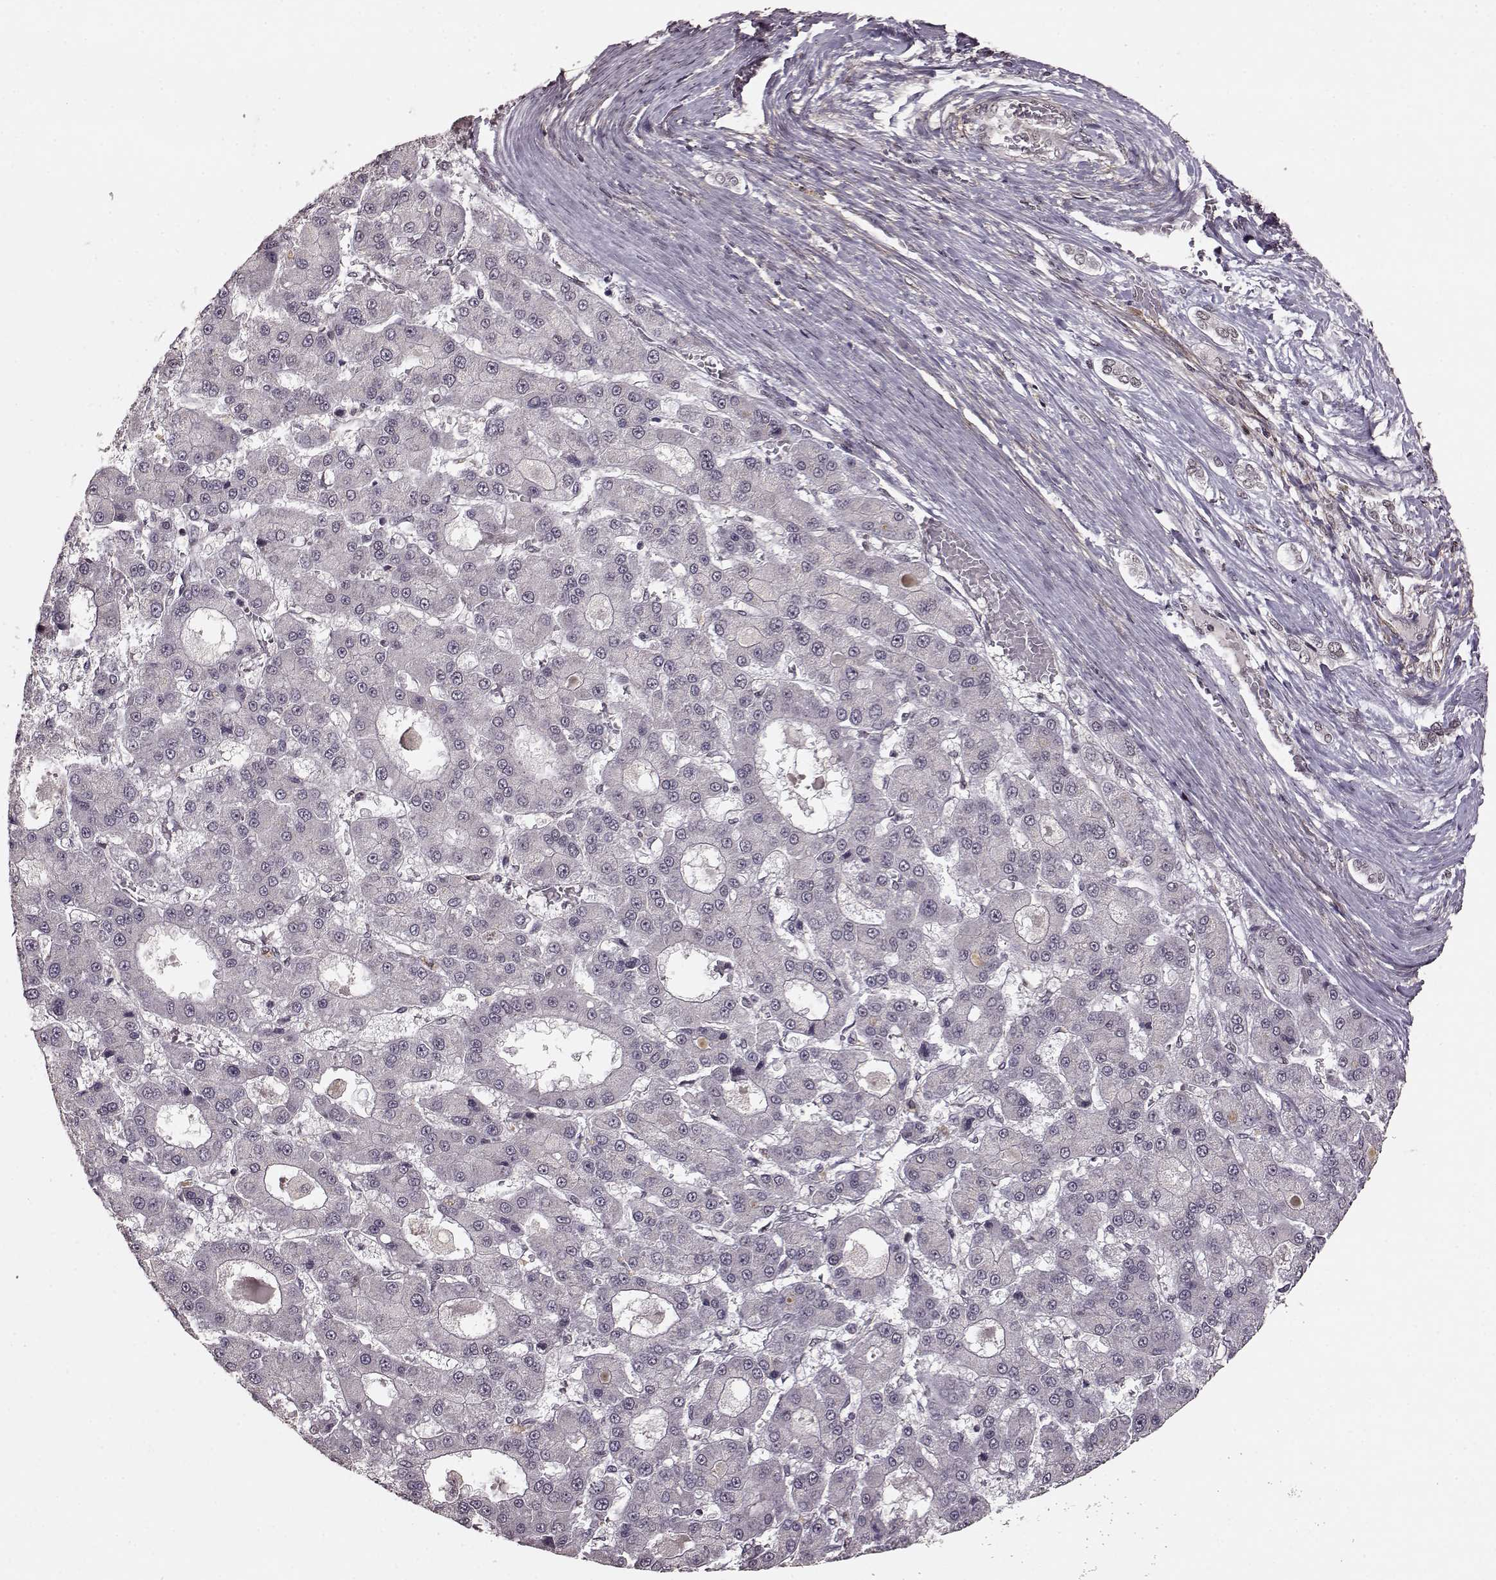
{"staining": {"intensity": "negative", "quantity": "none", "location": "none"}, "tissue": "liver cancer", "cell_type": "Tumor cells", "image_type": "cancer", "snomed": [{"axis": "morphology", "description": "Carcinoma, Hepatocellular, NOS"}, {"axis": "topography", "description": "Liver"}], "caption": "Immunohistochemistry (IHC) image of human liver cancer stained for a protein (brown), which displays no expression in tumor cells. The staining is performed using DAB brown chromogen with nuclei counter-stained in using hematoxylin.", "gene": "RRAGD", "patient": {"sex": "male", "age": 70}}